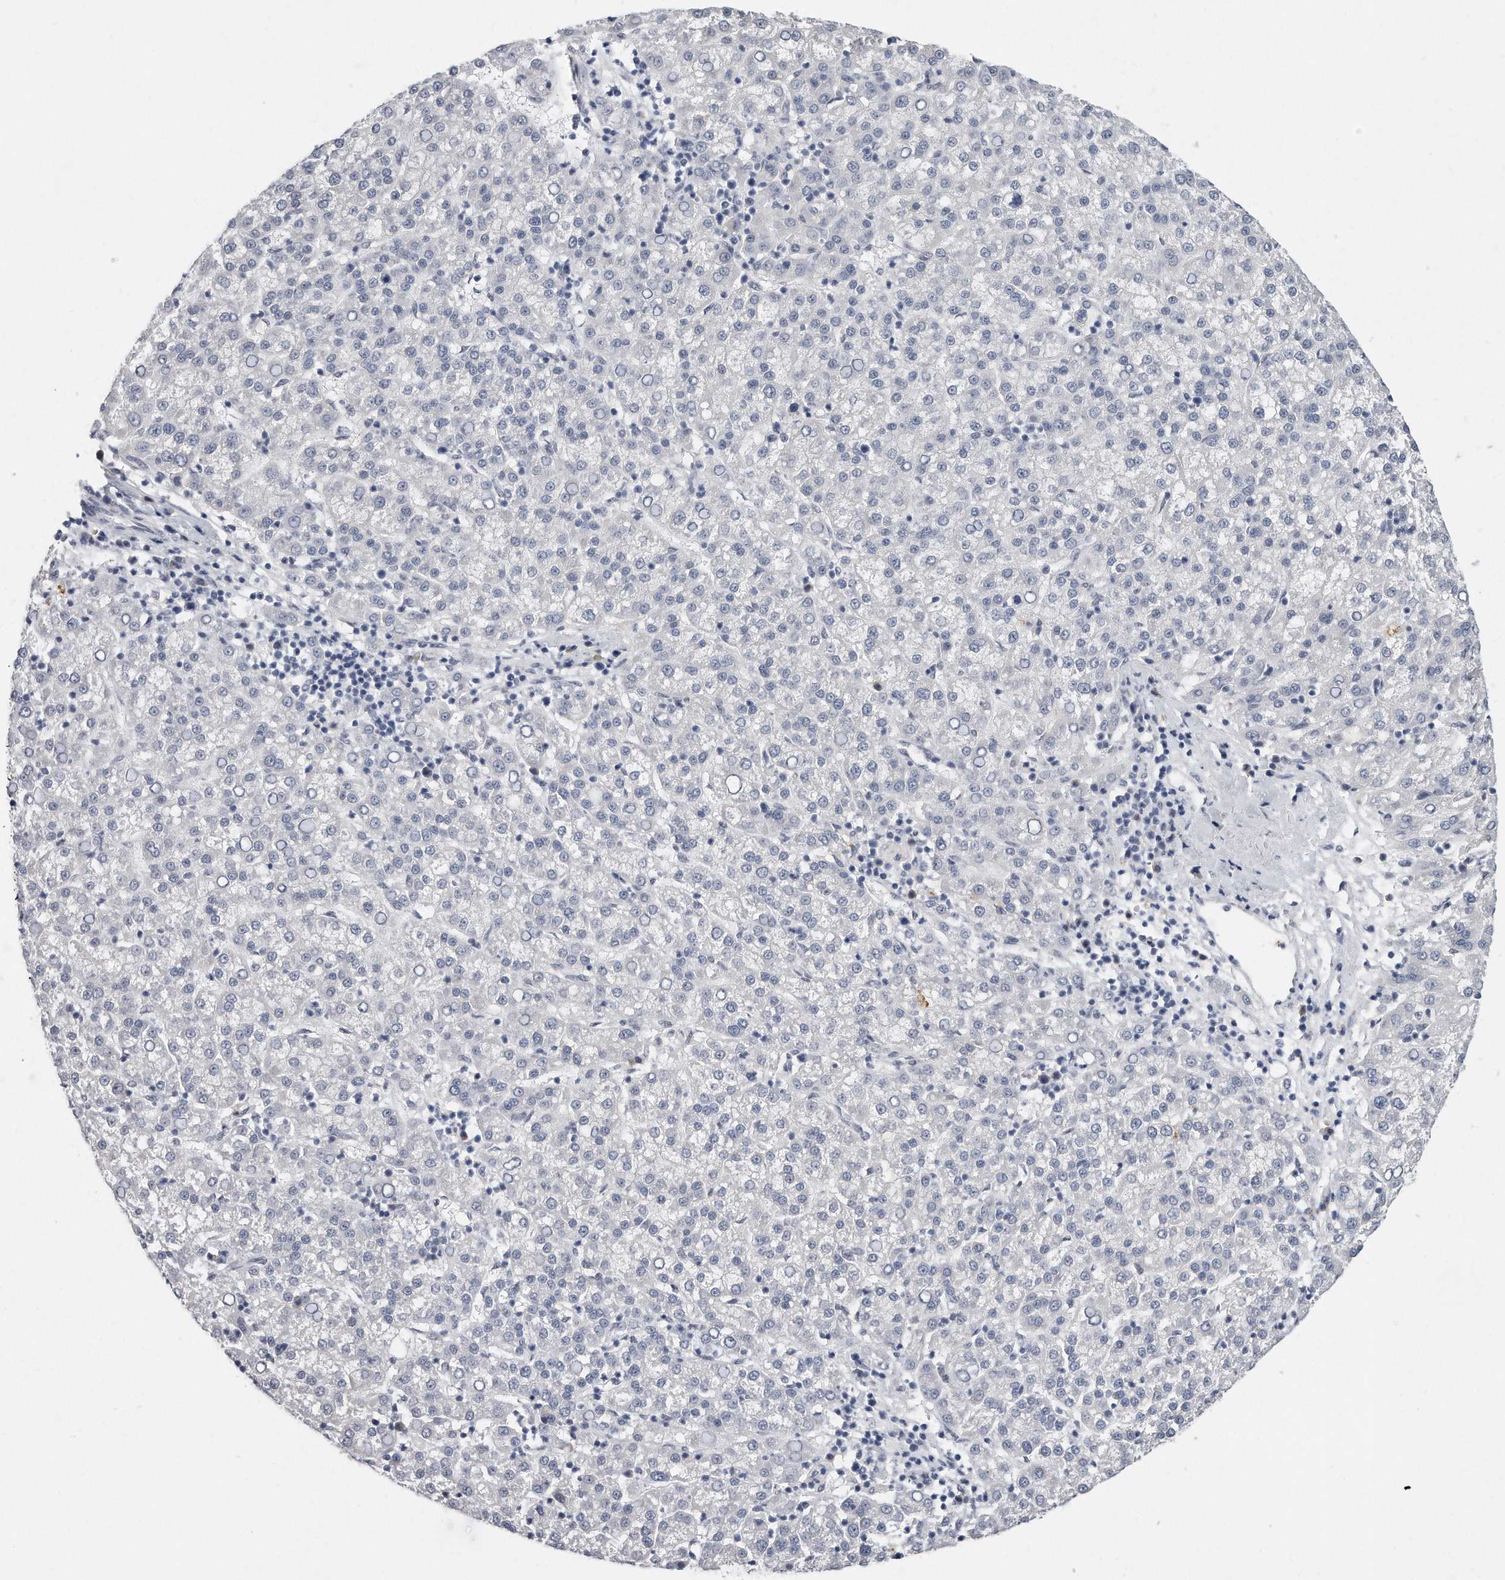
{"staining": {"intensity": "negative", "quantity": "none", "location": "none"}, "tissue": "liver cancer", "cell_type": "Tumor cells", "image_type": "cancer", "snomed": [{"axis": "morphology", "description": "Carcinoma, Hepatocellular, NOS"}, {"axis": "topography", "description": "Liver"}], "caption": "Protein analysis of hepatocellular carcinoma (liver) reveals no significant staining in tumor cells.", "gene": "CTBP2", "patient": {"sex": "female", "age": 58}}